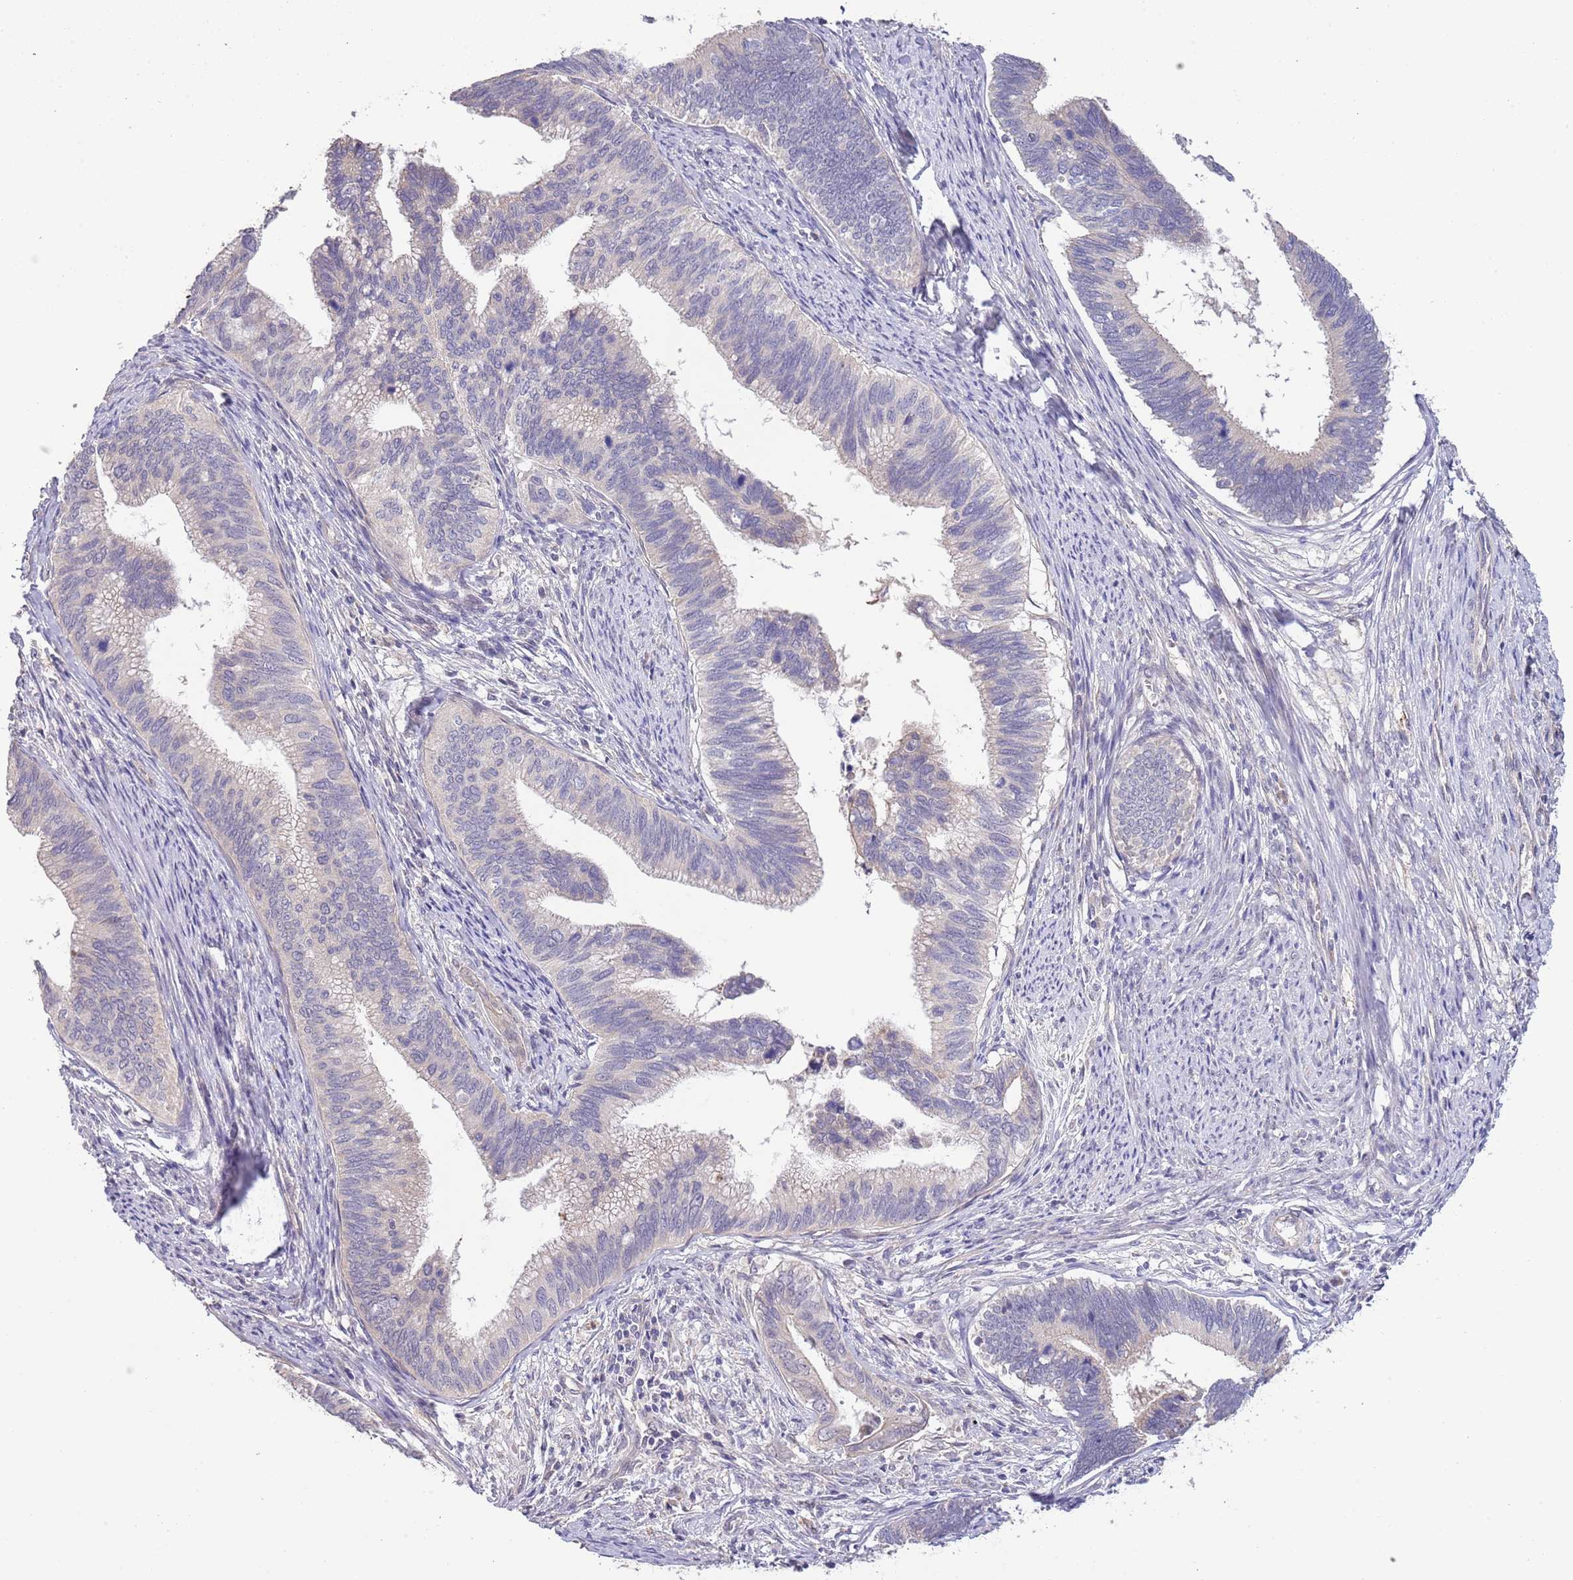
{"staining": {"intensity": "negative", "quantity": "none", "location": "none"}, "tissue": "cervical cancer", "cell_type": "Tumor cells", "image_type": "cancer", "snomed": [{"axis": "morphology", "description": "Adenocarcinoma, NOS"}, {"axis": "topography", "description": "Cervix"}], "caption": "High magnification brightfield microscopy of adenocarcinoma (cervical) stained with DAB (brown) and counterstained with hematoxylin (blue): tumor cells show no significant staining.", "gene": "LIPJ", "patient": {"sex": "female", "age": 42}}